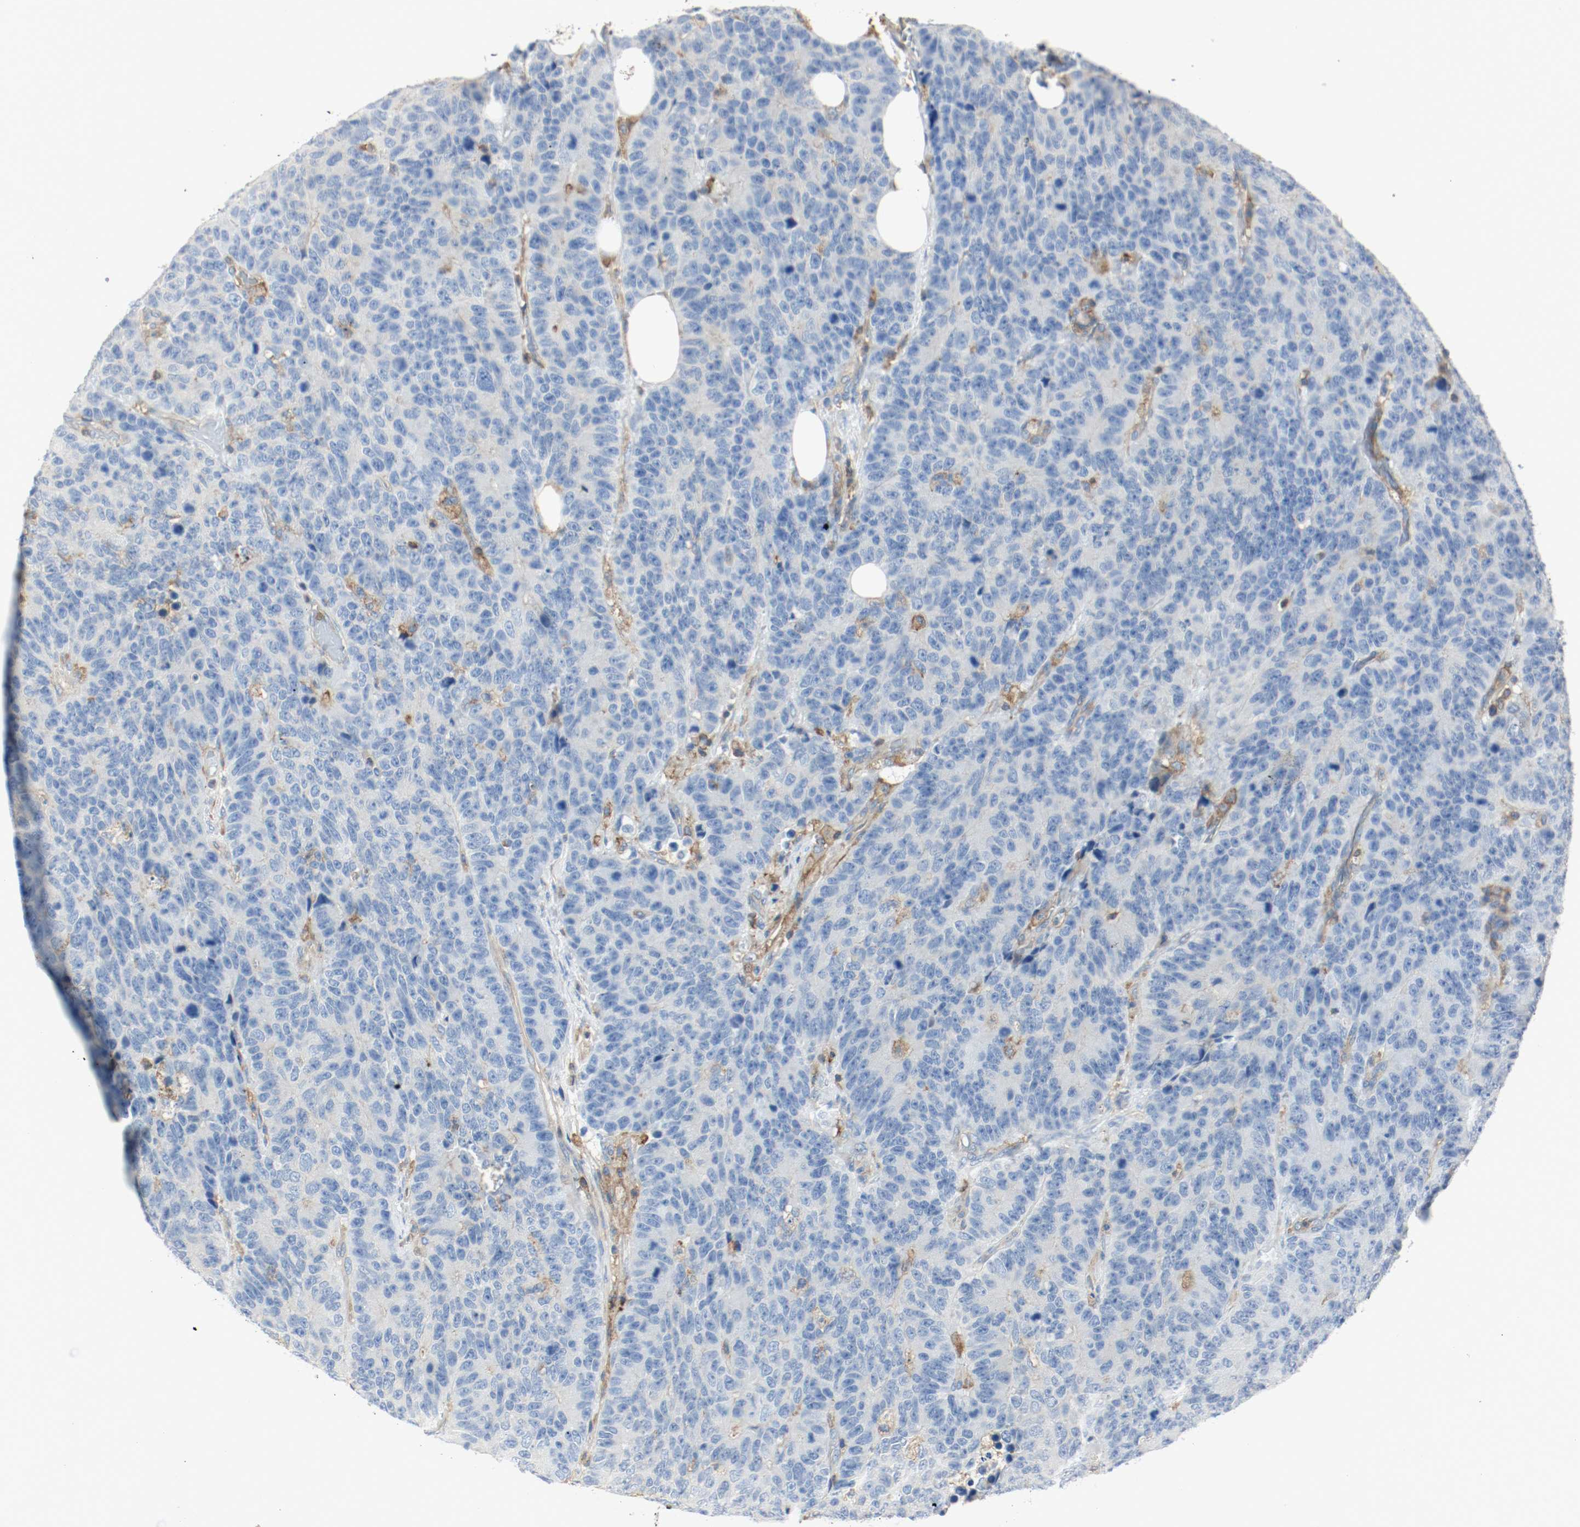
{"staining": {"intensity": "negative", "quantity": "none", "location": "none"}, "tissue": "colorectal cancer", "cell_type": "Tumor cells", "image_type": "cancer", "snomed": [{"axis": "morphology", "description": "Adenocarcinoma, NOS"}, {"axis": "topography", "description": "Colon"}], "caption": "Immunohistochemistry micrograph of colorectal cancer (adenocarcinoma) stained for a protein (brown), which reveals no positivity in tumor cells.", "gene": "ARPC1B", "patient": {"sex": "female", "age": 86}}